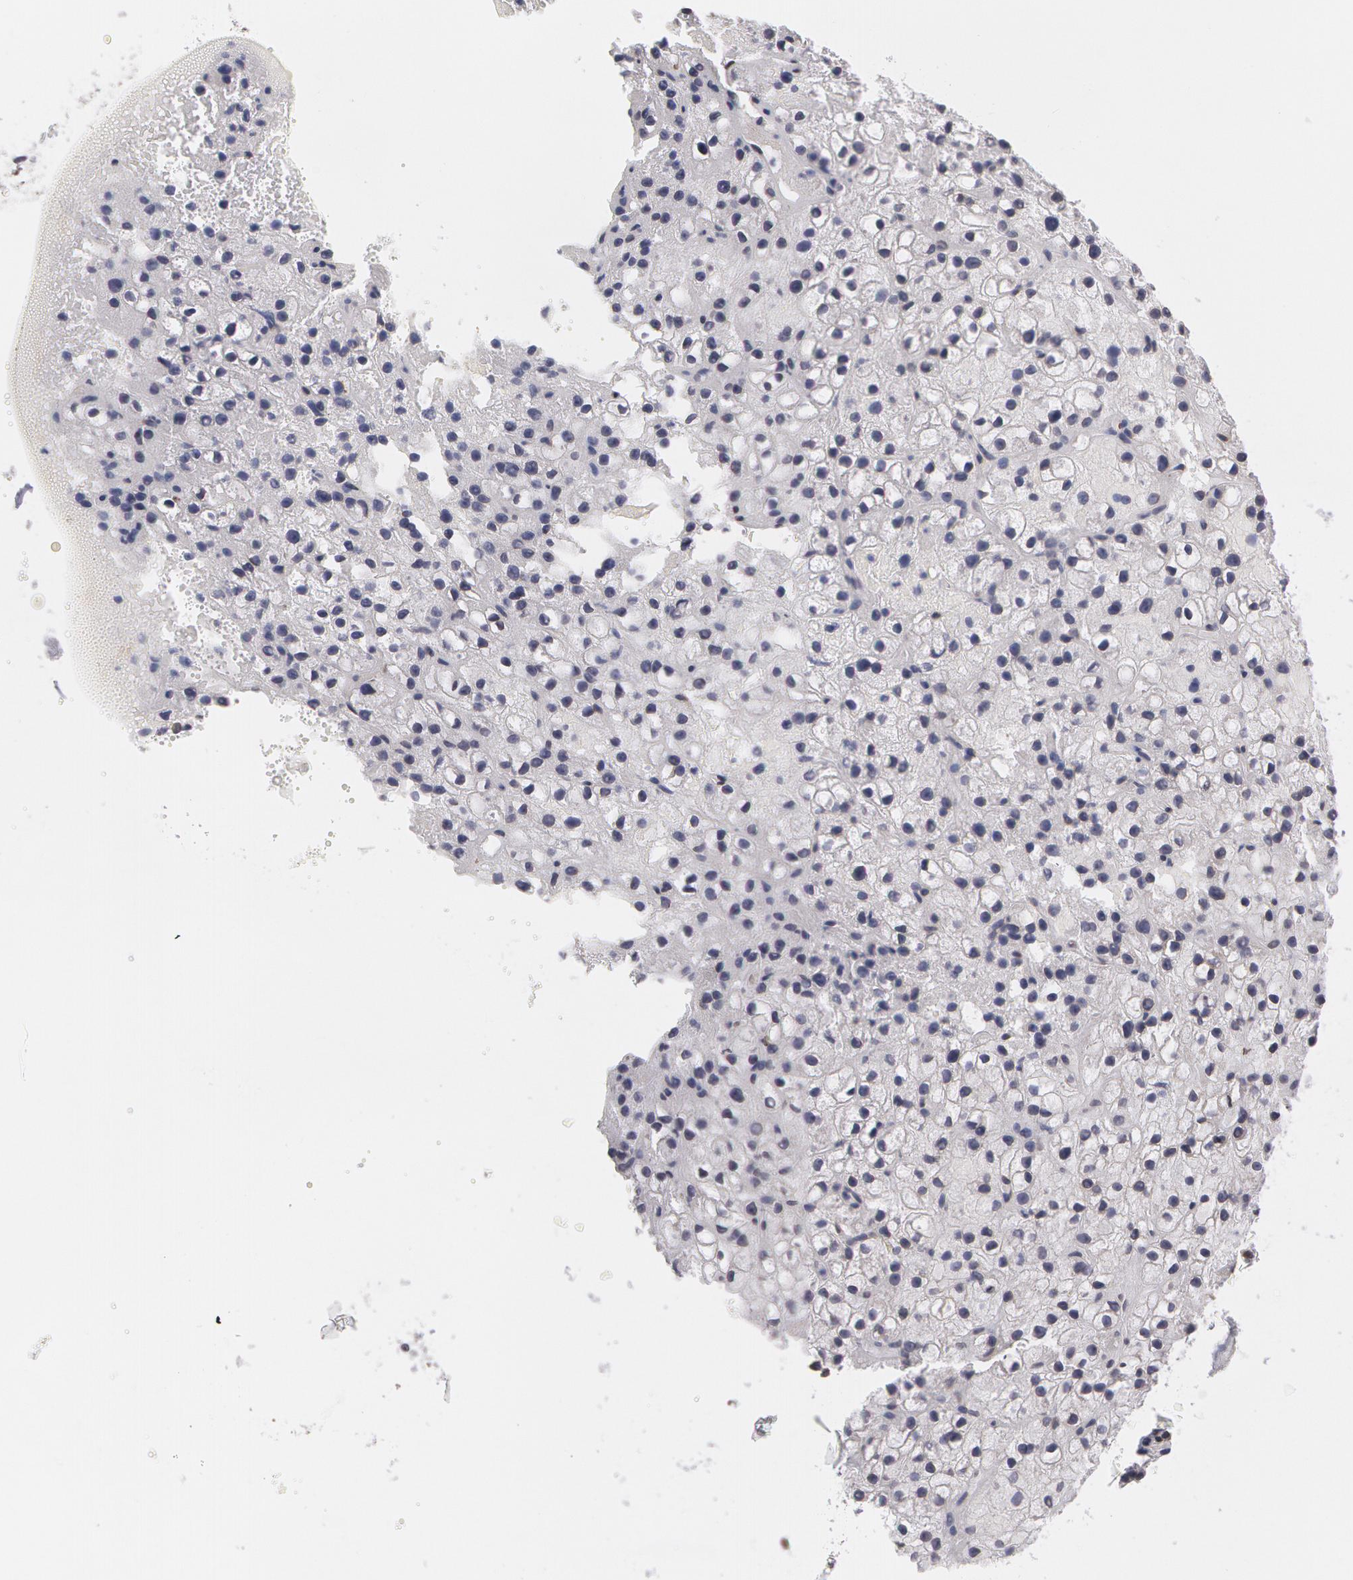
{"staining": {"intensity": "moderate", "quantity": ">75%", "location": "cytoplasmic/membranous,nuclear"}, "tissue": "parathyroid gland", "cell_type": "Glandular cells", "image_type": "normal", "snomed": [{"axis": "morphology", "description": "Normal tissue, NOS"}, {"axis": "topography", "description": "Parathyroid gland"}], "caption": "Immunohistochemical staining of normal human parathyroid gland demonstrates medium levels of moderate cytoplasmic/membranous,nuclear staining in approximately >75% of glandular cells. (DAB IHC, brown staining for protein, blue staining for nuclei).", "gene": "EMD", "patient": {"sex": "female", "age": 71}}